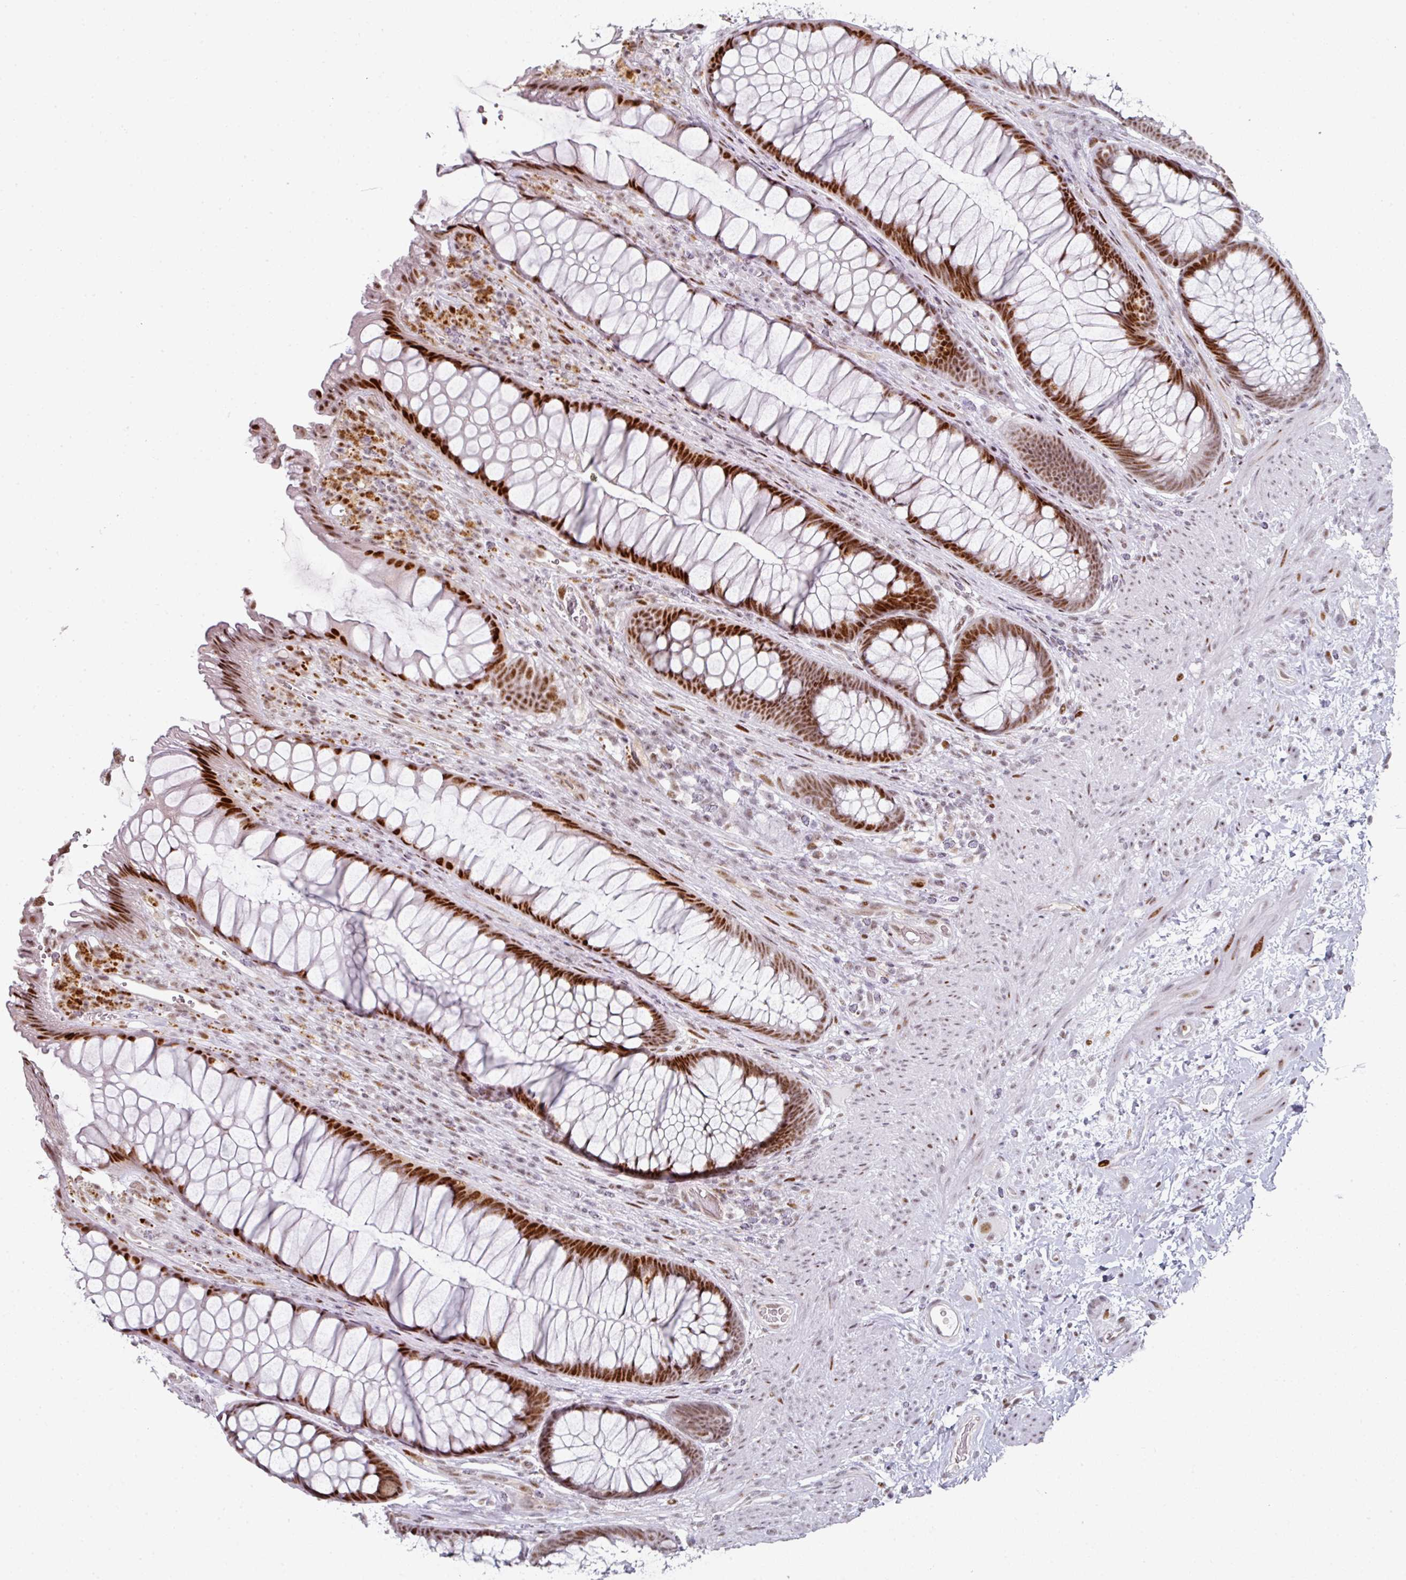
{"staining": {"intensity": "strong", "quantity": ">75%", "location": "nuclear"}, "tissue": "rectum", "cell_type": "Glandular cells", "image_type": "normal", "snomed": [{"axis": "morphology", "description": "Normal tissue, NOS"}, {"axis": "topography", "description": "Smooth muscle"}, {"axis": "topography", "description": "Rectum"}], "caption": "The immunohistochemical stain shows strong nuclear positivity in glandular cells of unremarkable rectum. The staining was performed using DAB, with brown indicating positive protein expression. Nuclei are stained blue with hematoxylin.", "gene": "SF3B5", "patient": {"sex": "male", "age": 53}}